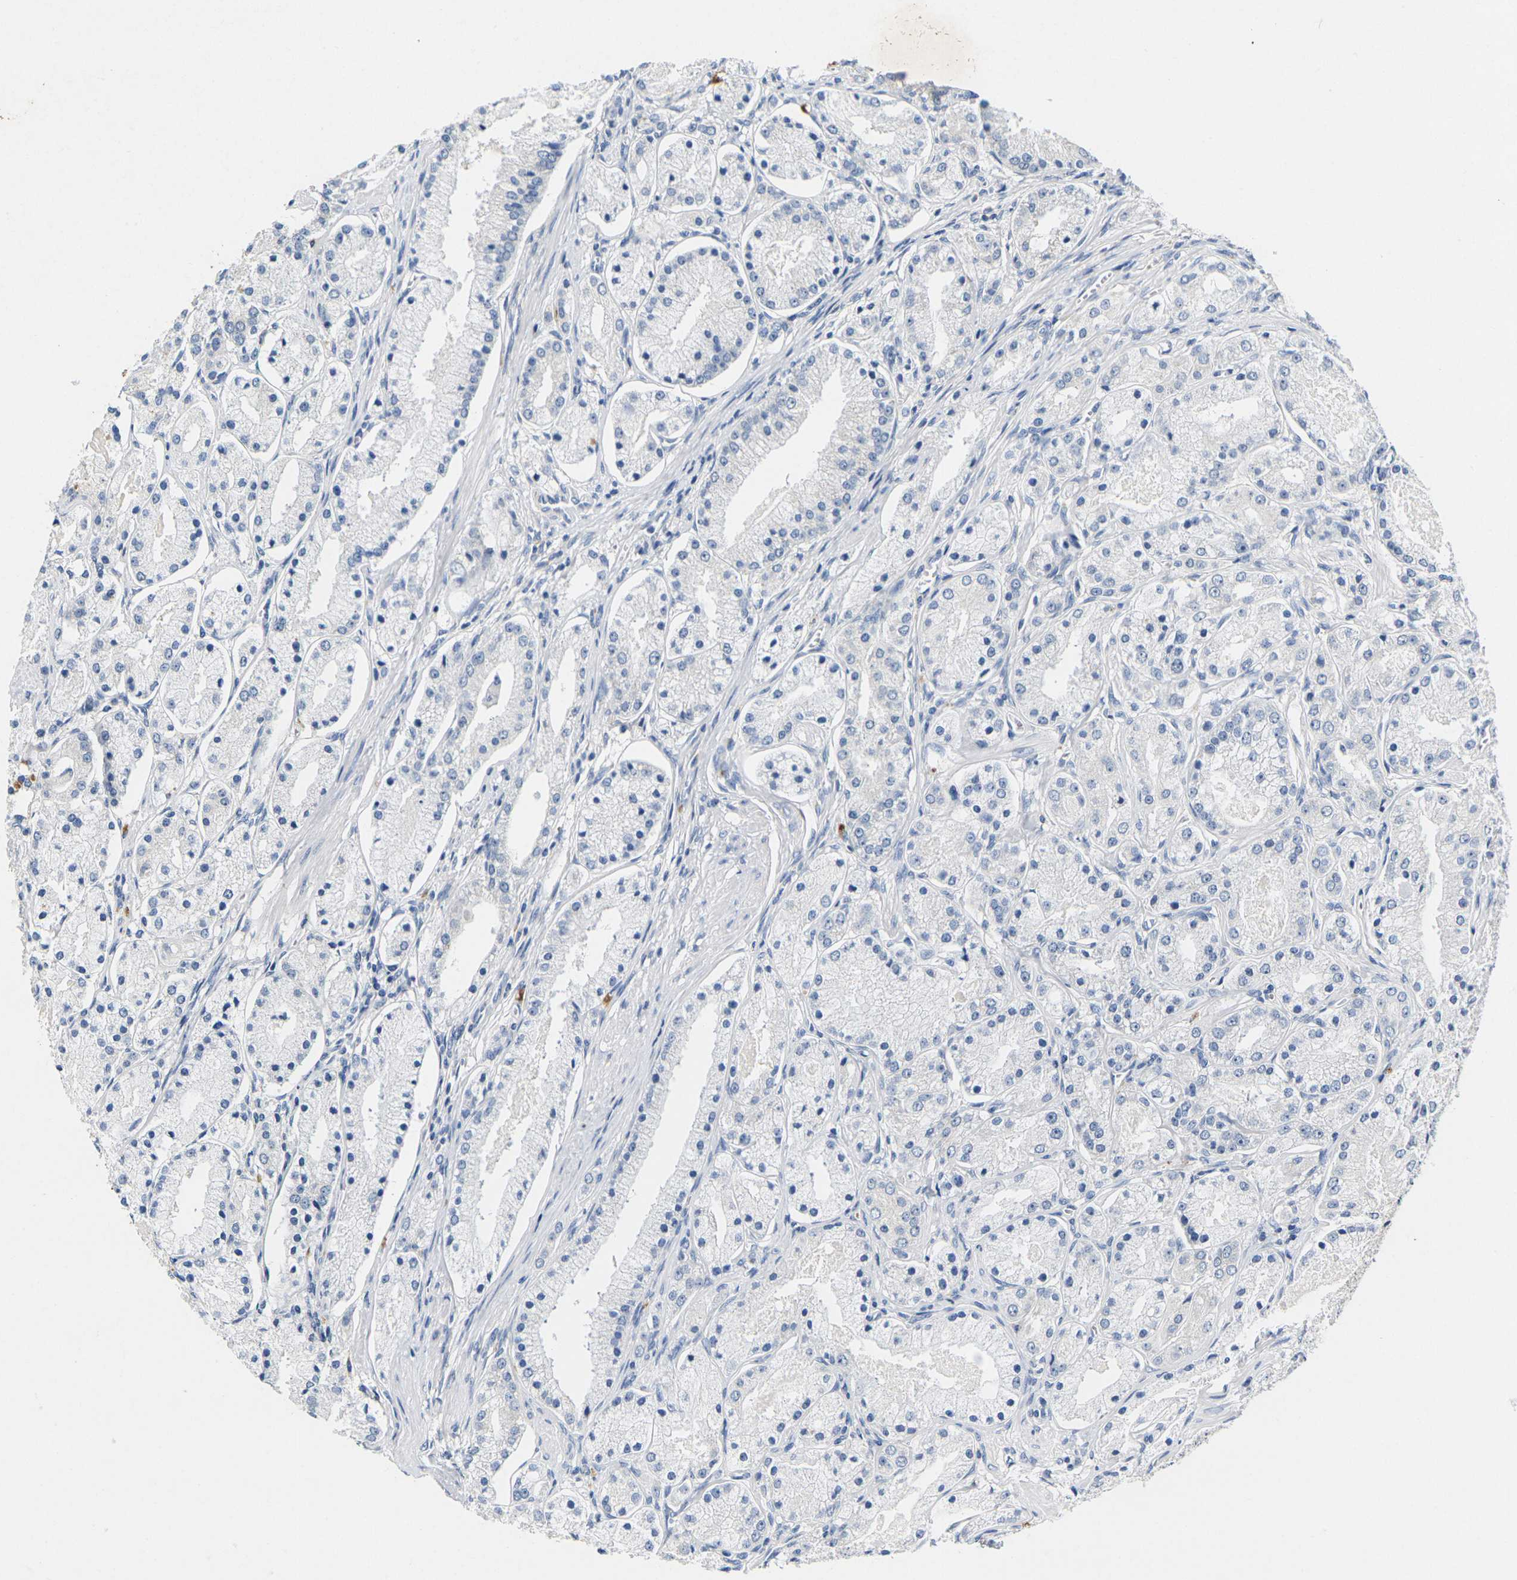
{"staining": {"intensity": "negative", "quantity": "none", "location": "none"}, "tissue": "prostate cancer", "cell_type": "Tumor cells", "image_type": "cancer", "snomed": [{"axis": "morphology", "description": "Adenocarcinoma, High grade"}, {"axis": "topography", "description": "Prostate"}], "caption": "This photomicrograph is of prostate cancer stained with immunohistochemistry (IHC) to label a protein in brown with the nuclei are counter-stained blue. There is no staining in tumor cells.", "gene": "NOCT", "patient": {"sex": "male", "age": 66}}